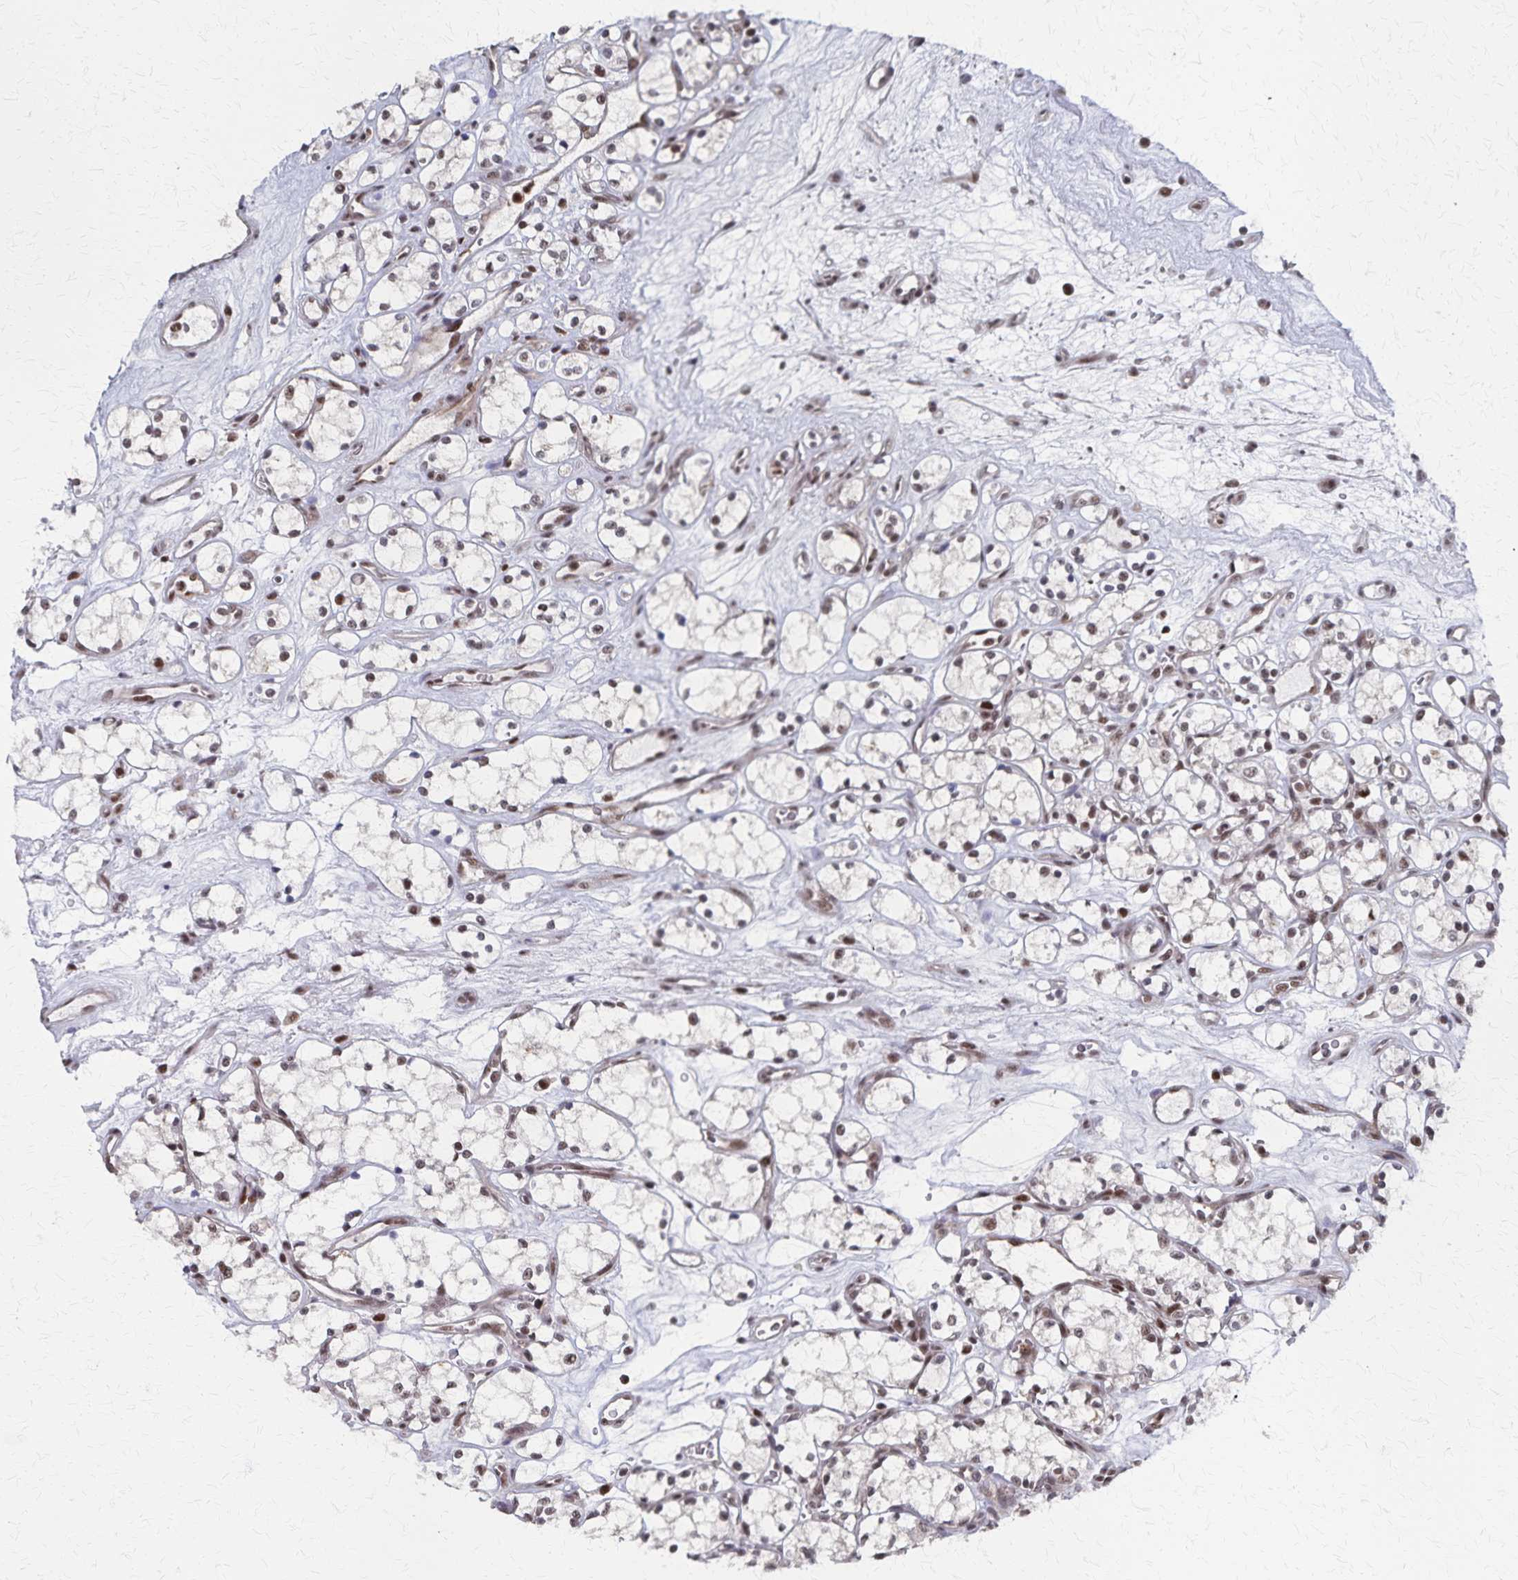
{"staining": {"intensity": "moderate", "quantity": "25%-75%", "location": "nuclear"}, "tissue": "renal cancer", "cell_type": "Tumor cells", "image_type": "cancer", "snomed": [{"axis": "morphology", "description": "Adenocarcinoma, NOS"}, {"axis": "topography", "description": "Kidney"}], "caption": "Adenocarcinoma (renal) stained with immunohistochemistry (IHC) demonstrates moderate nuclear staining in approximately 25%-75% of tumor cells. Ihc stains the protein of interest in brown and the nuclei are stained blue.", "gene": "GTF2B", "patient": {"sex": "female", "age": 69}}